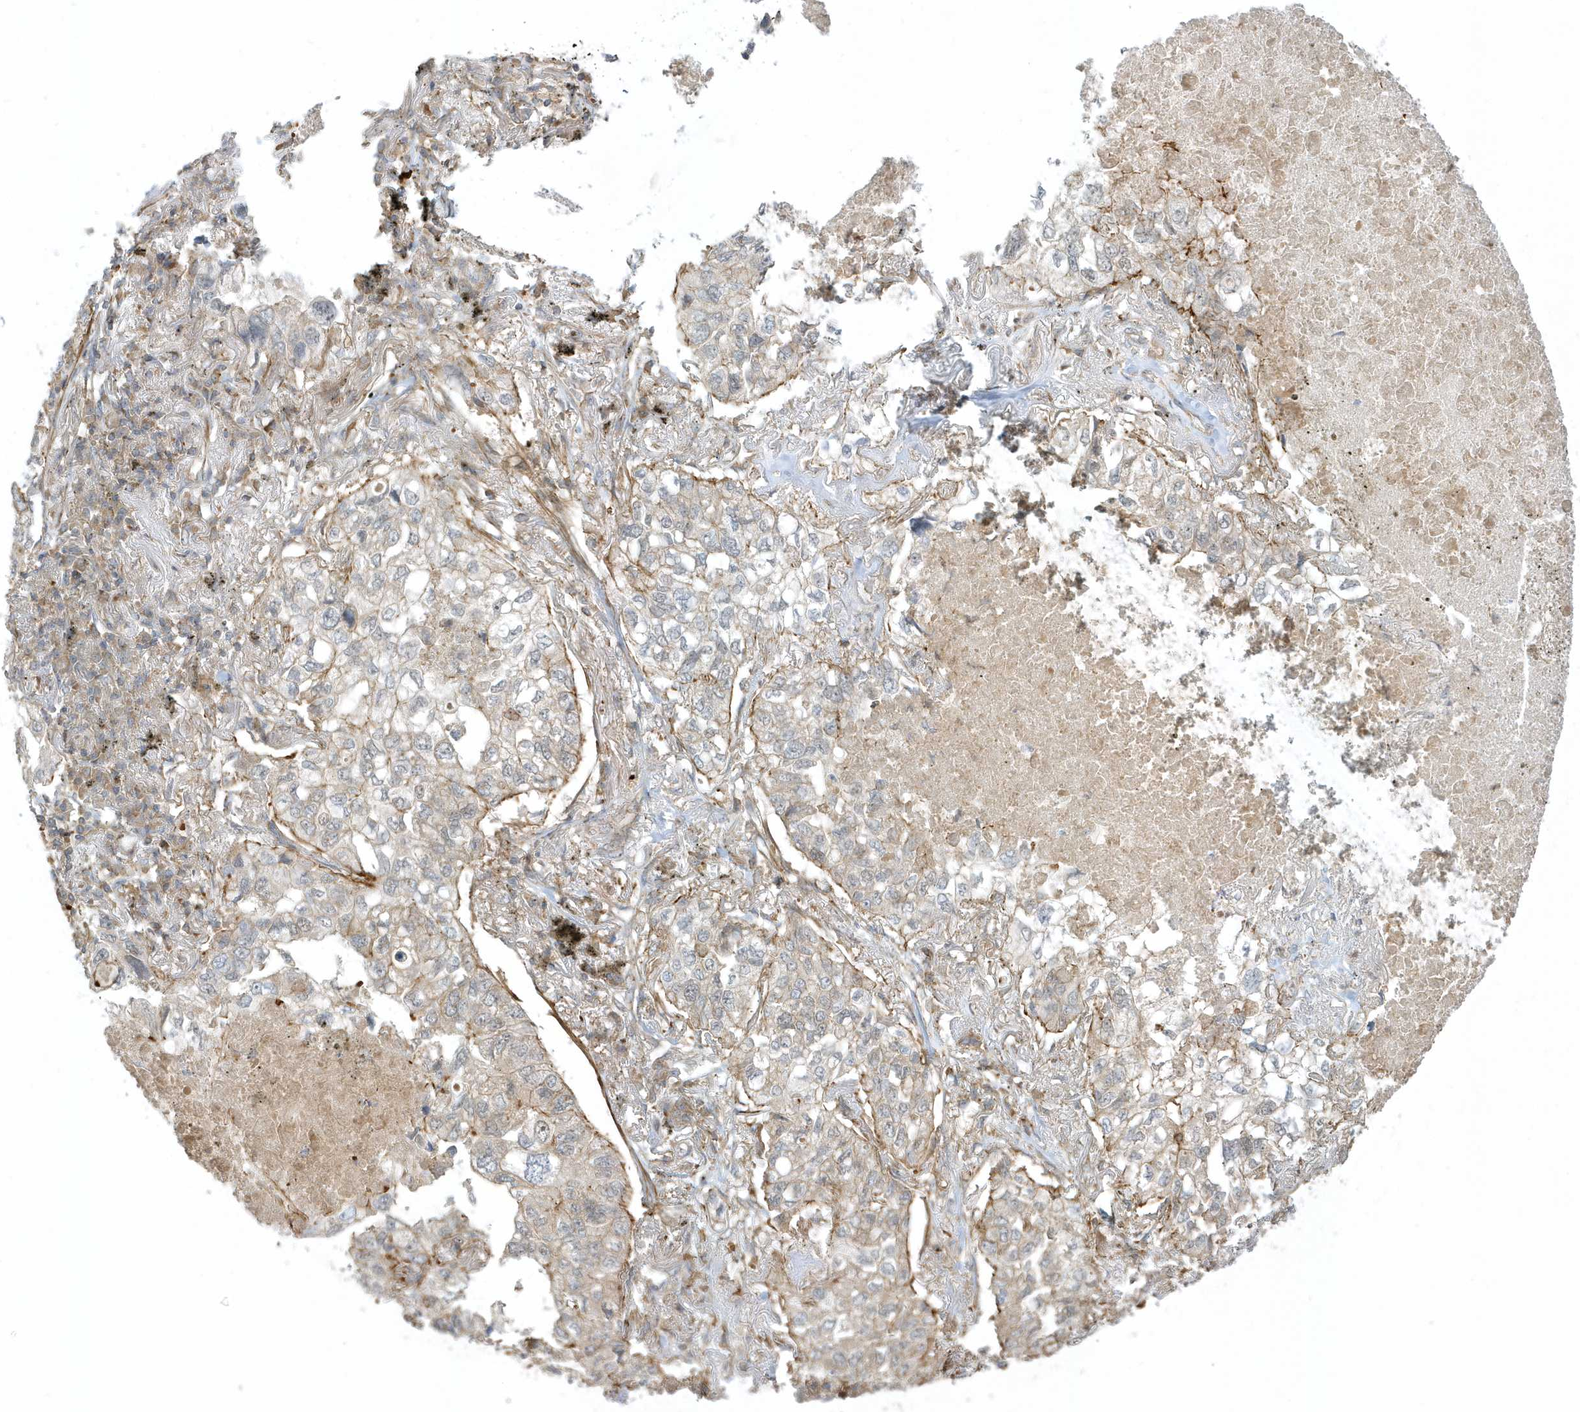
{"staining": {"intensity": "weak", "quantity": ">75%", "location": "cytoplasmic/membranous"}, "tissue": "lung cancer", "cell_type": "Tumor cells", "image_type": "cancer", "snomed": [{"axis": "morphology", "description": "Adenocarcinoma, NOS"}, {"axis": "topography", "description": "Lung"}], "caption": "Adenocarcinoma (lung) was stained to show a protein in brown. There is low levels of weak cytoplasmic/membranous staining in approximately >75% of tumor cells.", "gene": "ZBTB8A", "patient": {"sex": "male", "age": 65}}